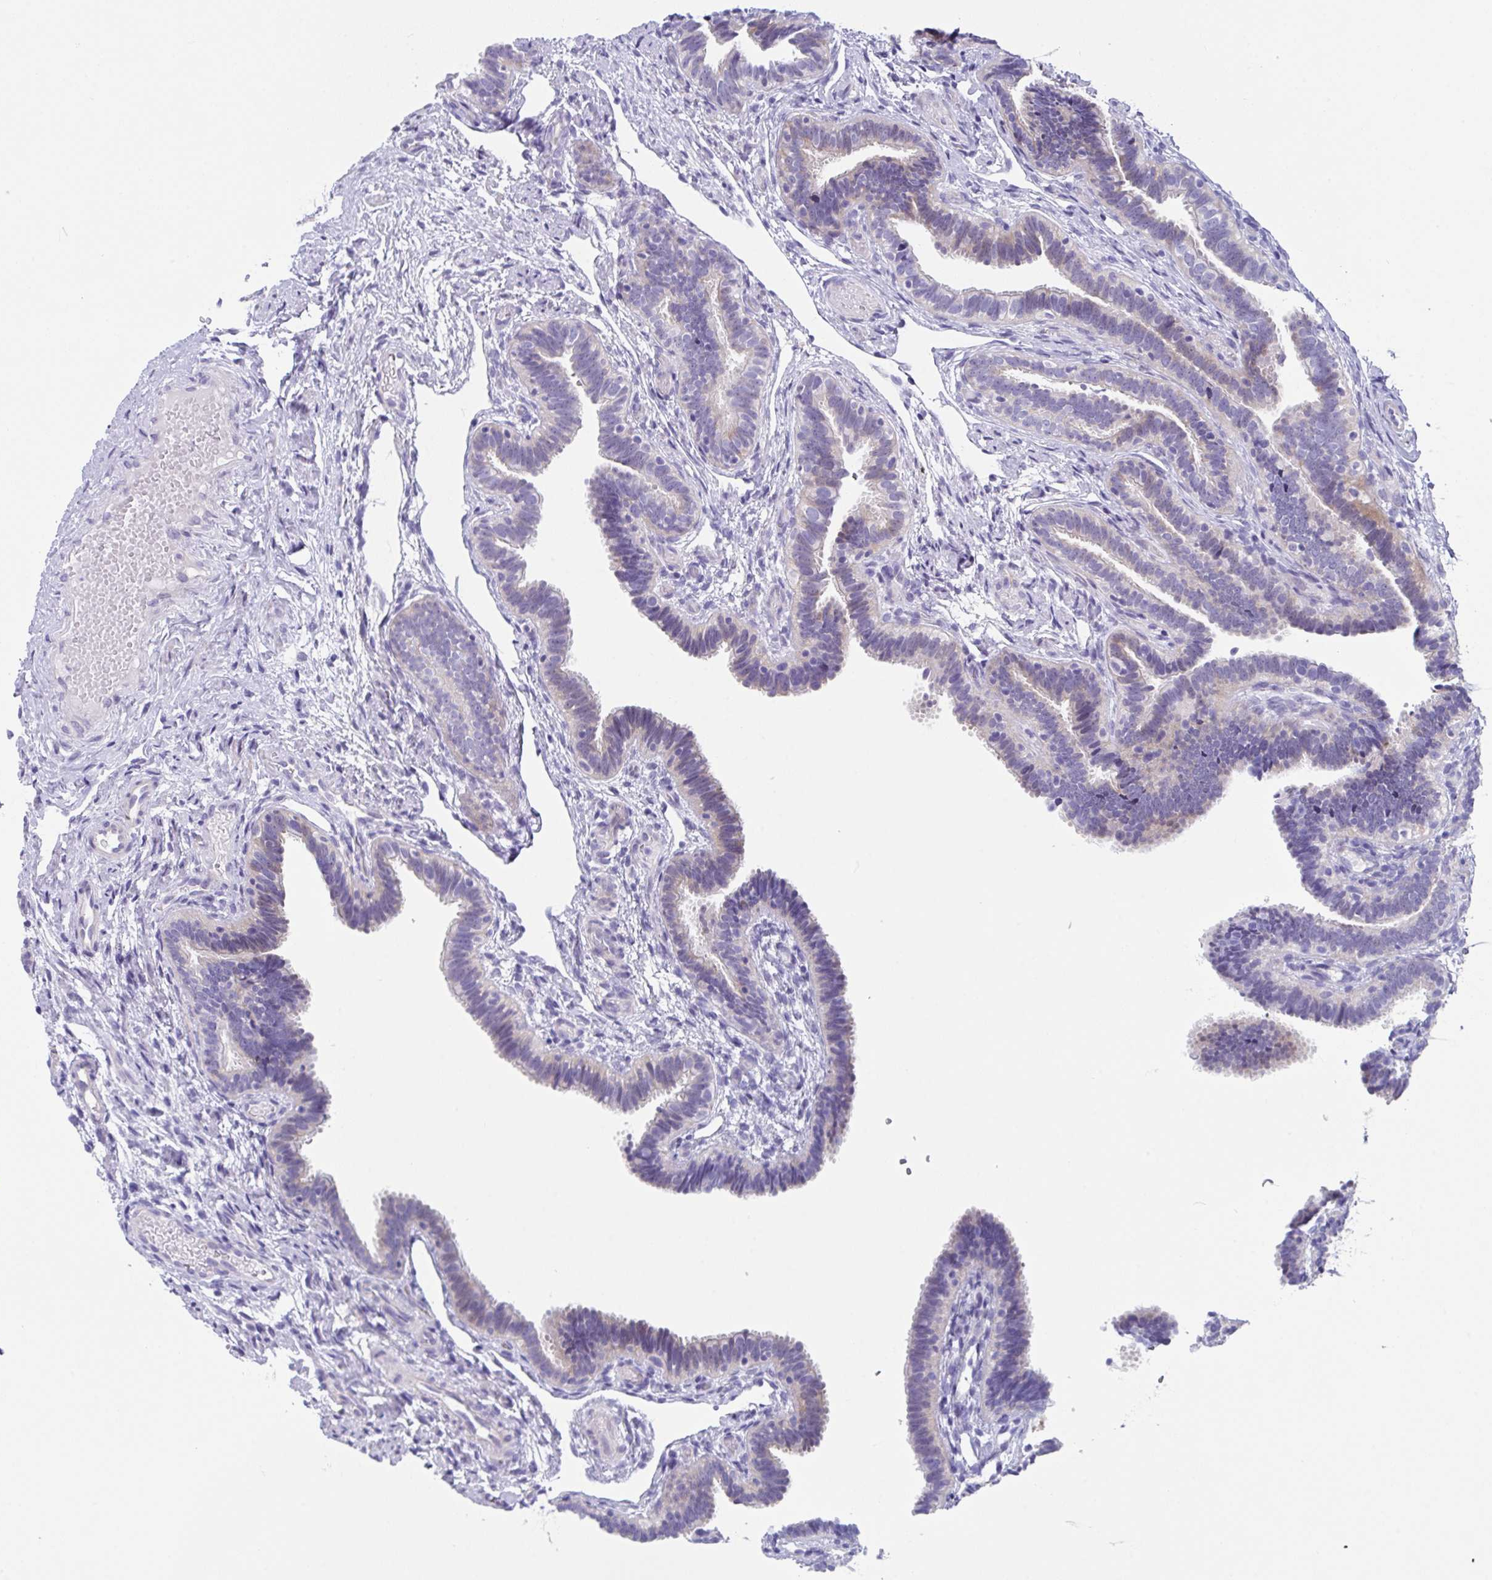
{"staining": {"intensity": "negative", "quantity": "none", "location": "none"}, "tissue": "fallopian tube", "cell_type": "Glandular cells", "image_type": "normal", "snomed": [{"axis": "morphology", "description": "Normal tissue, NOS"}, {"axis": "topography", "description": "Fallopian tube"}], "caption": "Immunohistochemistry (IHC) of normal fallopian tube reveals no expression in glandular cells. The staining is performed using DAB (3,3'-diaminobenzidine) brown chromogen with nuclei counter-stained in using hematoxylin.", "gene": "FBXO47", "patient": {"sex": "female", "age": 37}}